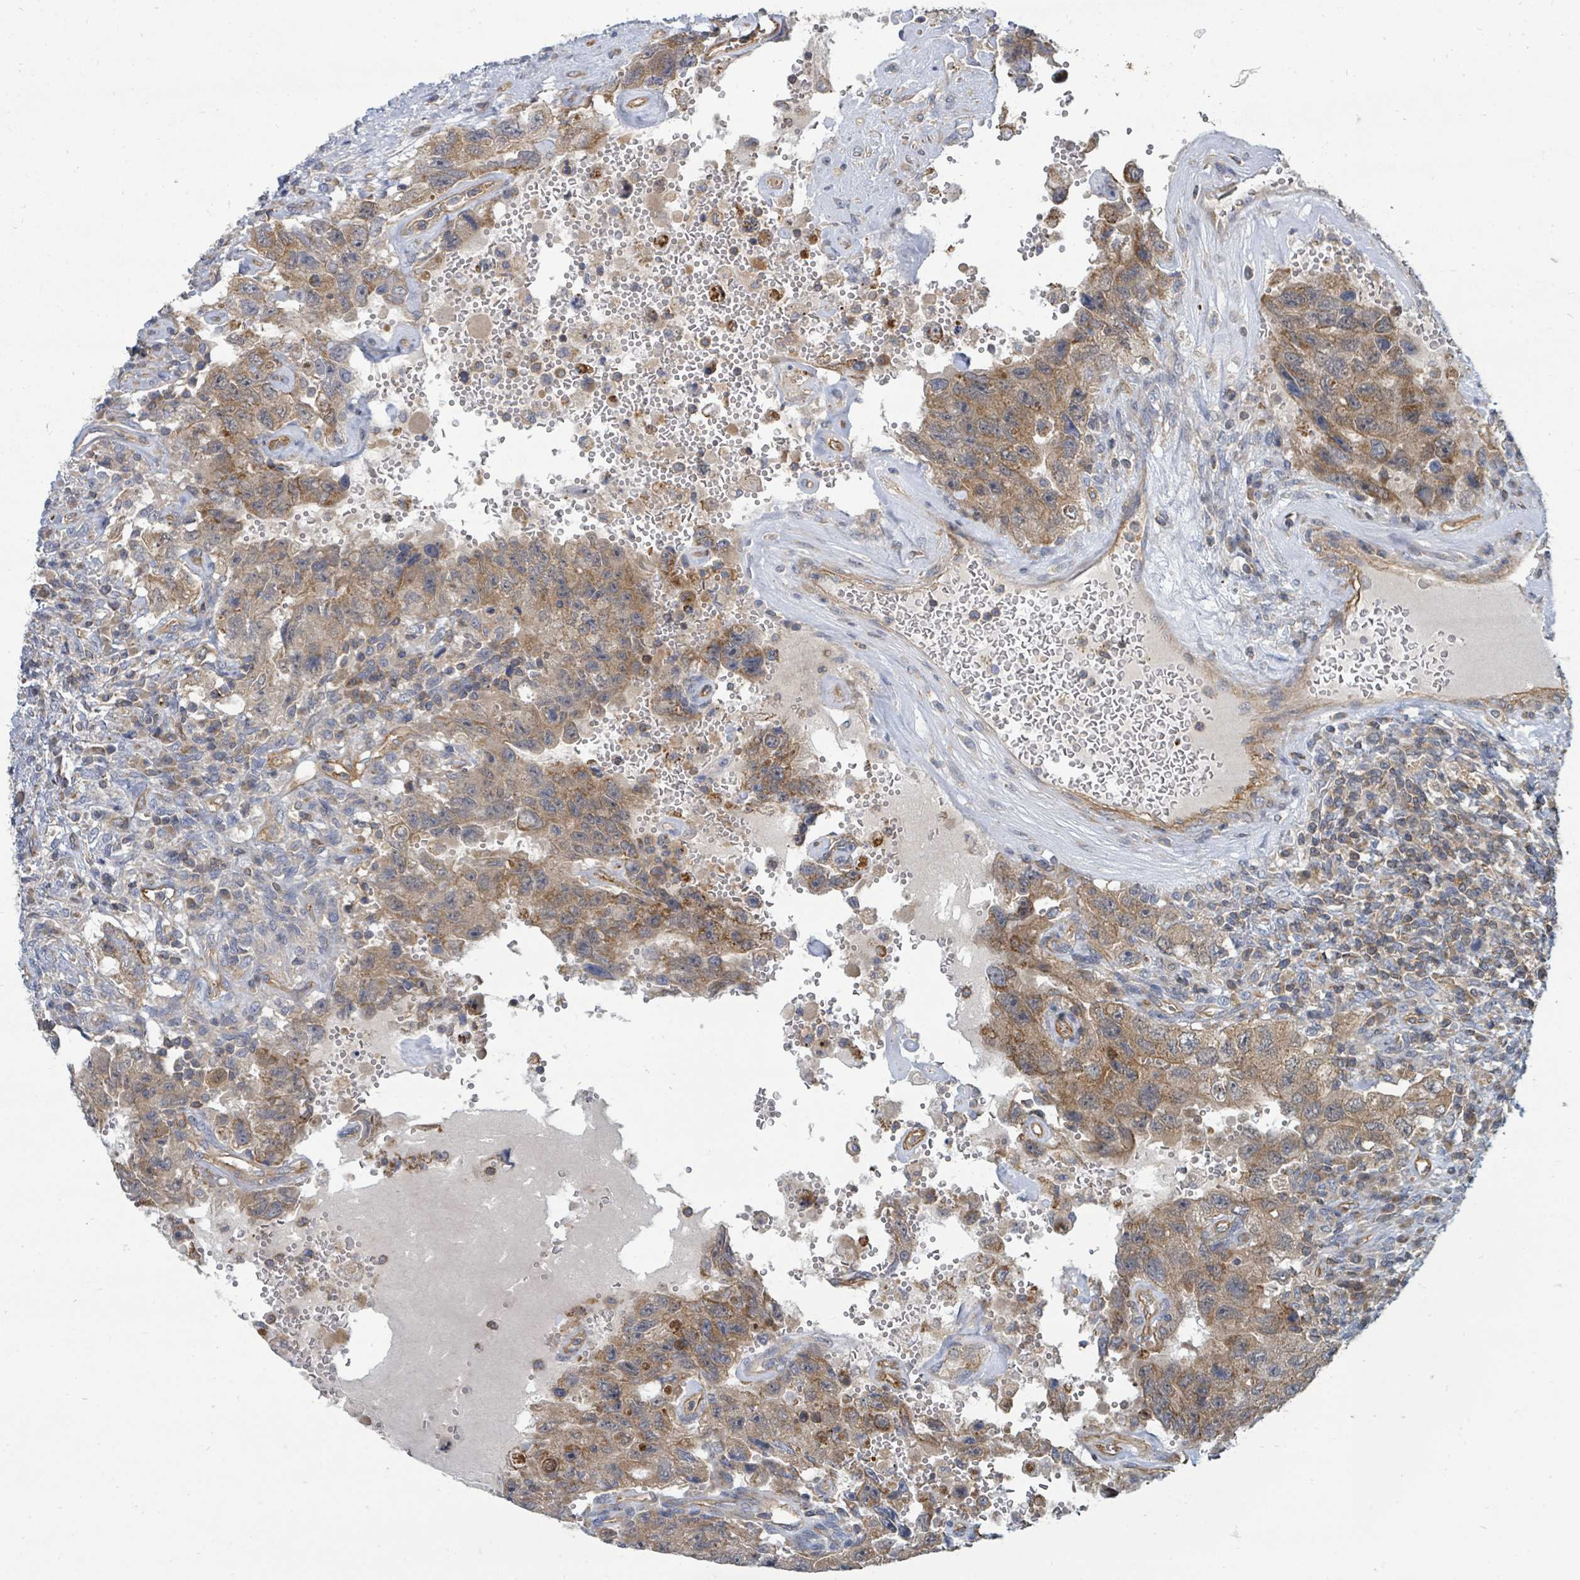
{"staining": {"intensity": "moderate", "quantity": ">75%", "location": "cytoplasmic/membranous"}, "tissue": "testis cancer", "cell_type": "Tumor cells", "image_type": "cancer", "snomed": [{"axis": "morphology", "description": "Carcinoma, Embryonal, NOS"}, {"axis": "topography", "description": "Testis"}], "caption": "There is medium levels of moderate cytoplasmic/membranous expression in tumor cells of embryonal carcinoma (testis), as demonstrated by immunohistochemical staining (brown color).", "gene": "BOLA2B", "patient": {"sex": "male", "age": 26}}